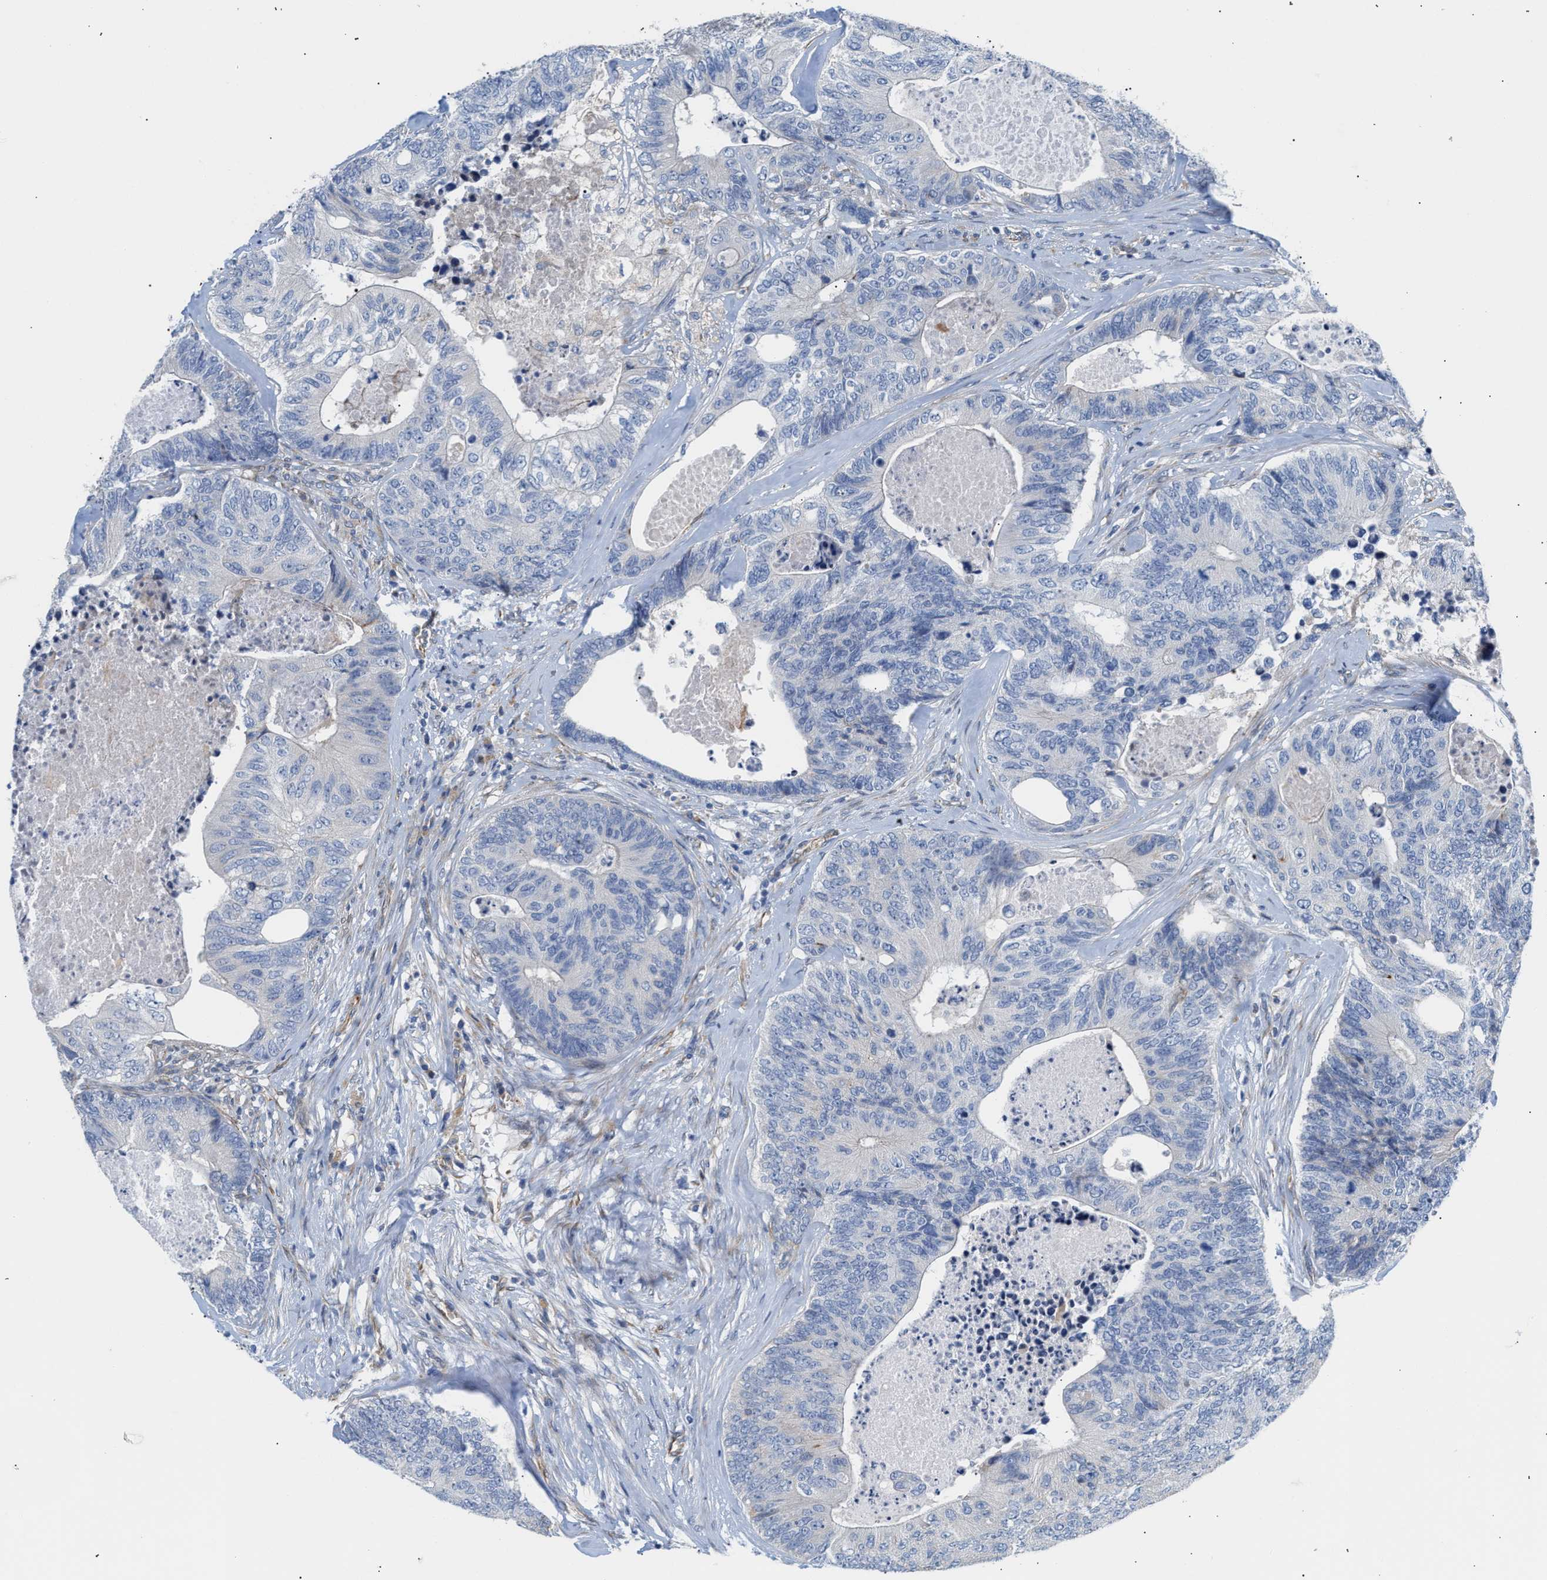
{"staining": {"intensity": "negative", "quantity": "none", "location": "none"}, "tissue": "colorectal cancer", "cell_type": "Tumor cells", "image_type": "cancer", "snomed": [{"axis": "morphology", "description": "Adenocarcinoma, NOS"}, {"axis": "topography", "description": "Colon"}], "caption": "DAB (3,3'-diaminobenzidine) immunohistochemical staining of human colorectal cancer reveals no significant positivity in tumor cells. (Stains: DAB immunohistochemistry with hematoxylin counter stain, Microscopy: brightfield microscopy at high magnification).", "gene": "TFPI", "patient": {"sex": "female", "age": 67}}